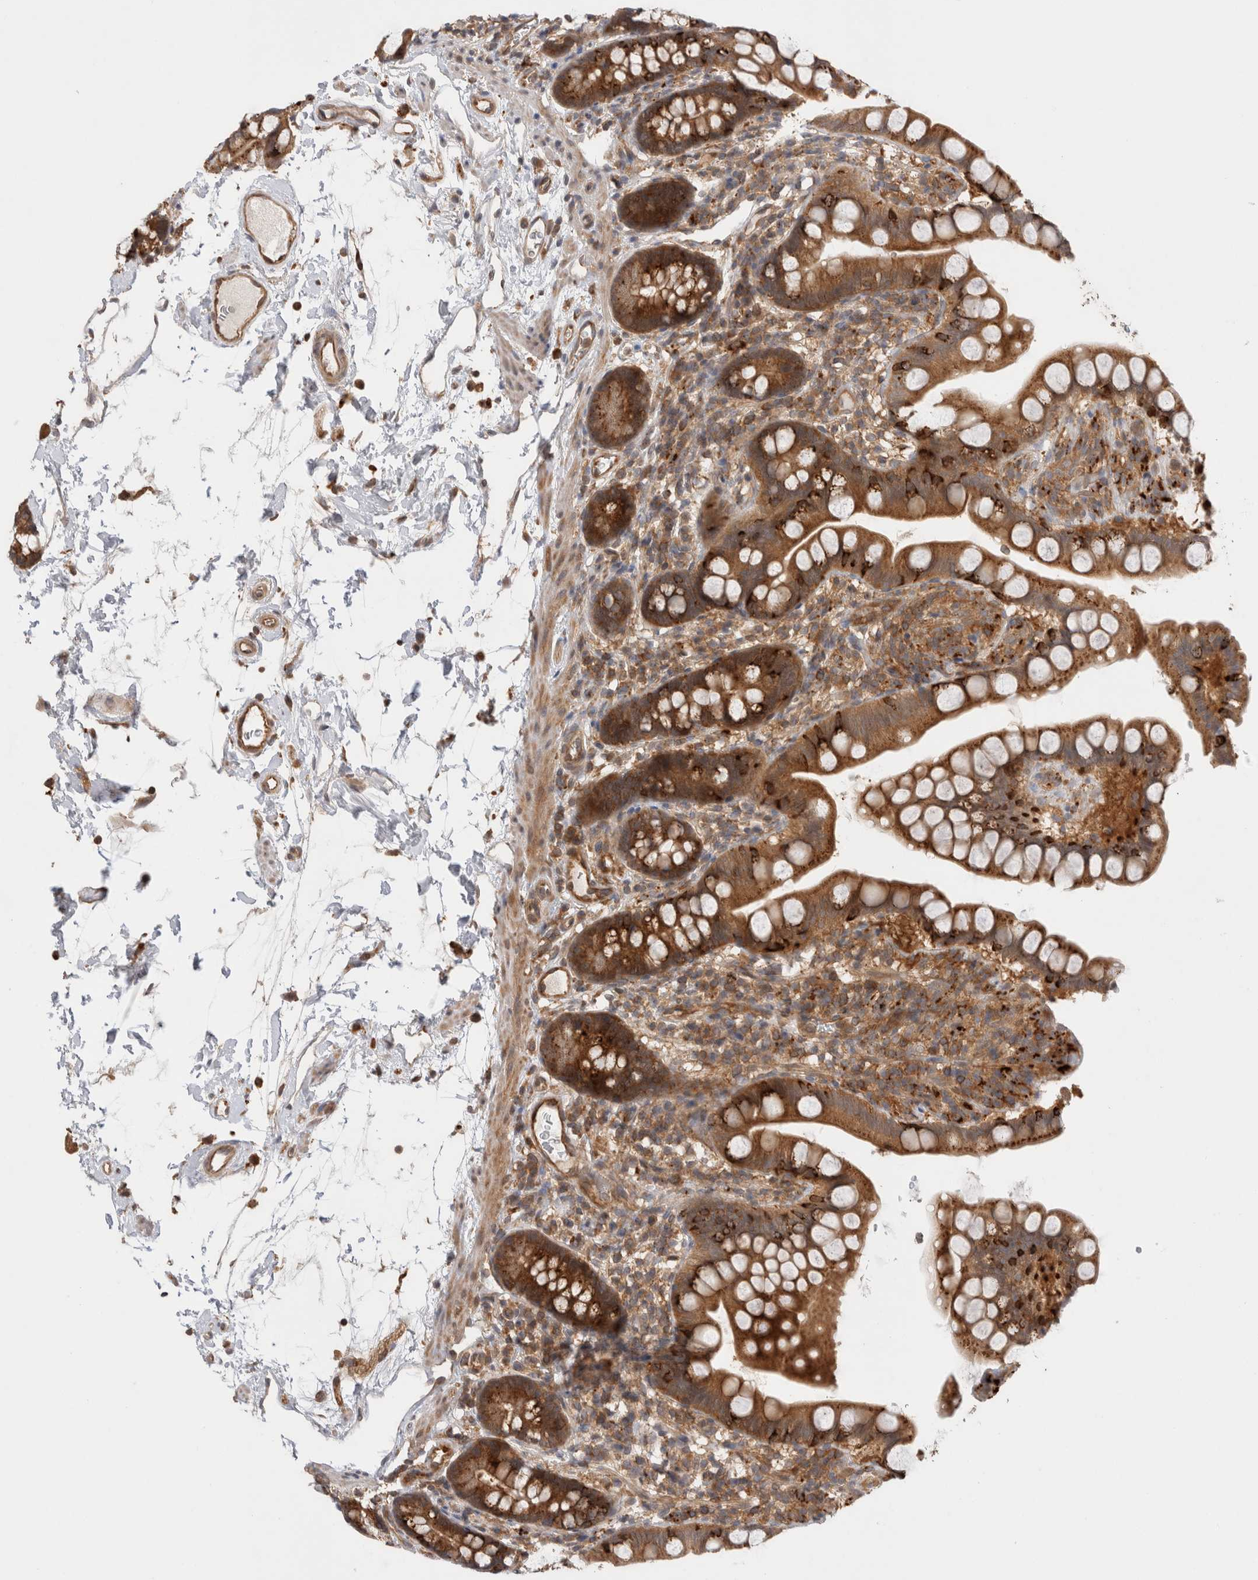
{"staining": {"intensity": "strong", "quantity": ">75%", "location": "cytoplasmic/membranous"}, "tissue": "small intestine", "cell_type": "Glandular cells", "image_type": "normal", "snomed": [{"axis": "morphology", "description": "Normal tissue, NOS"}, {"axis": "topography", "description": "Small intestine"}], "caption": "Glandular cells demonstrate high levels of strong cytoplasmic/membranous expression in approximately >75% of cells in normal human small intestine. The staining was performed using DAB, with brown indicating positive protein expression. Nuclei are stained blue with hematoxylin.", "gene": "VPS28", "patient": {"sex": "female", "age": 84}}